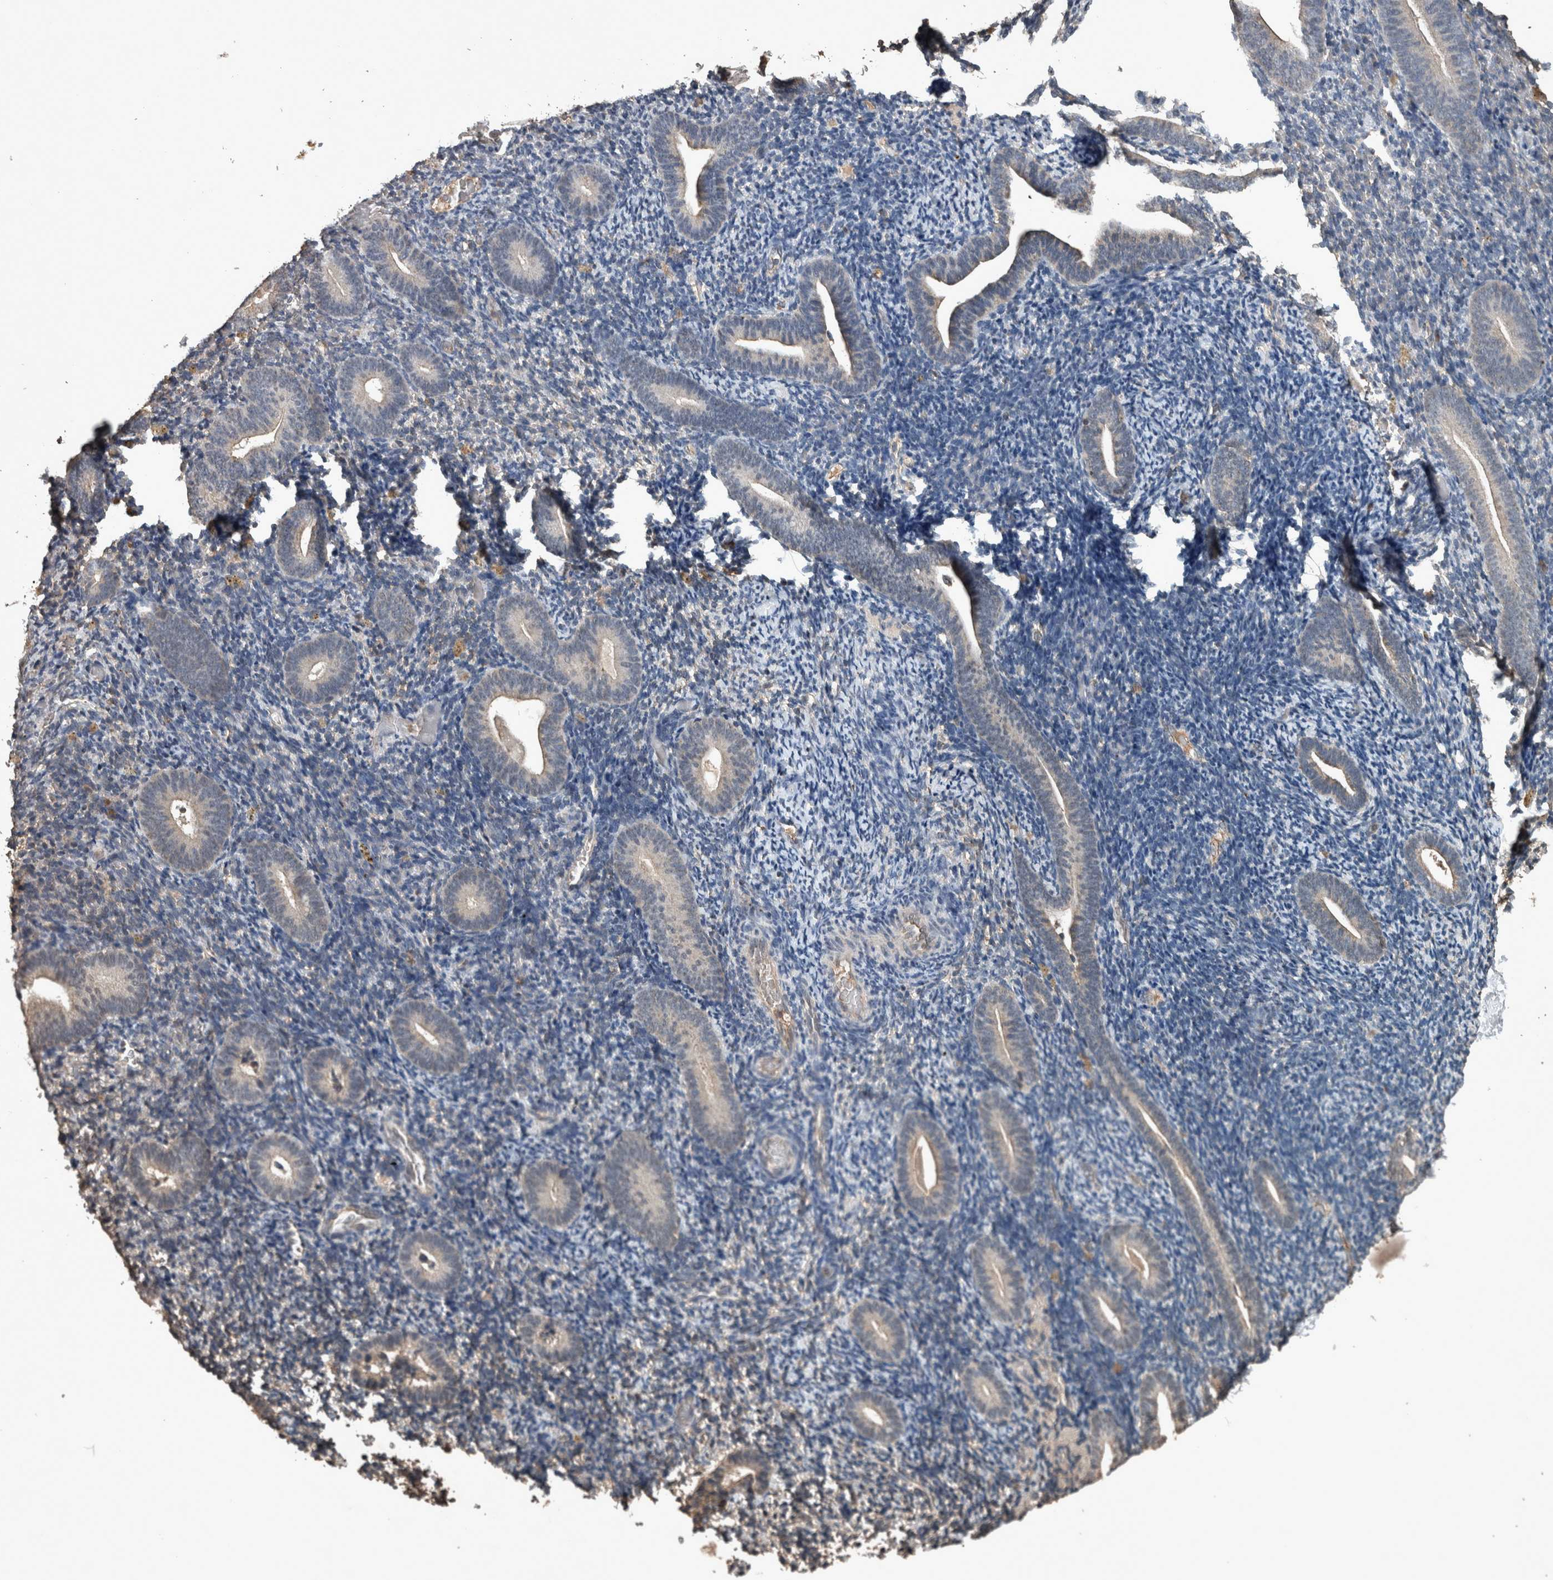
{"staining": {"intensity": "negative", "quantity": "none", "location": "none"}, "tissue": "endometrium", "cell_type": "Cells in endometrial stroma", "image_type": "normal", "snomed": [{"axis": "morphology", "description": "Normal tissue, NOS"}, {"axis": "topography", "description": "Endometrium"}], "caption": "Immunohistochemistry histopathology image of unremarkable human endometrium stained for a protein (brown), which exhibits no expression in cells in endometrial stroma. (Brightfield microscopy of DAB IHC at high magnification).", "gene": "FGFRL1", "patient": {"sex": "female", "age": 51}}